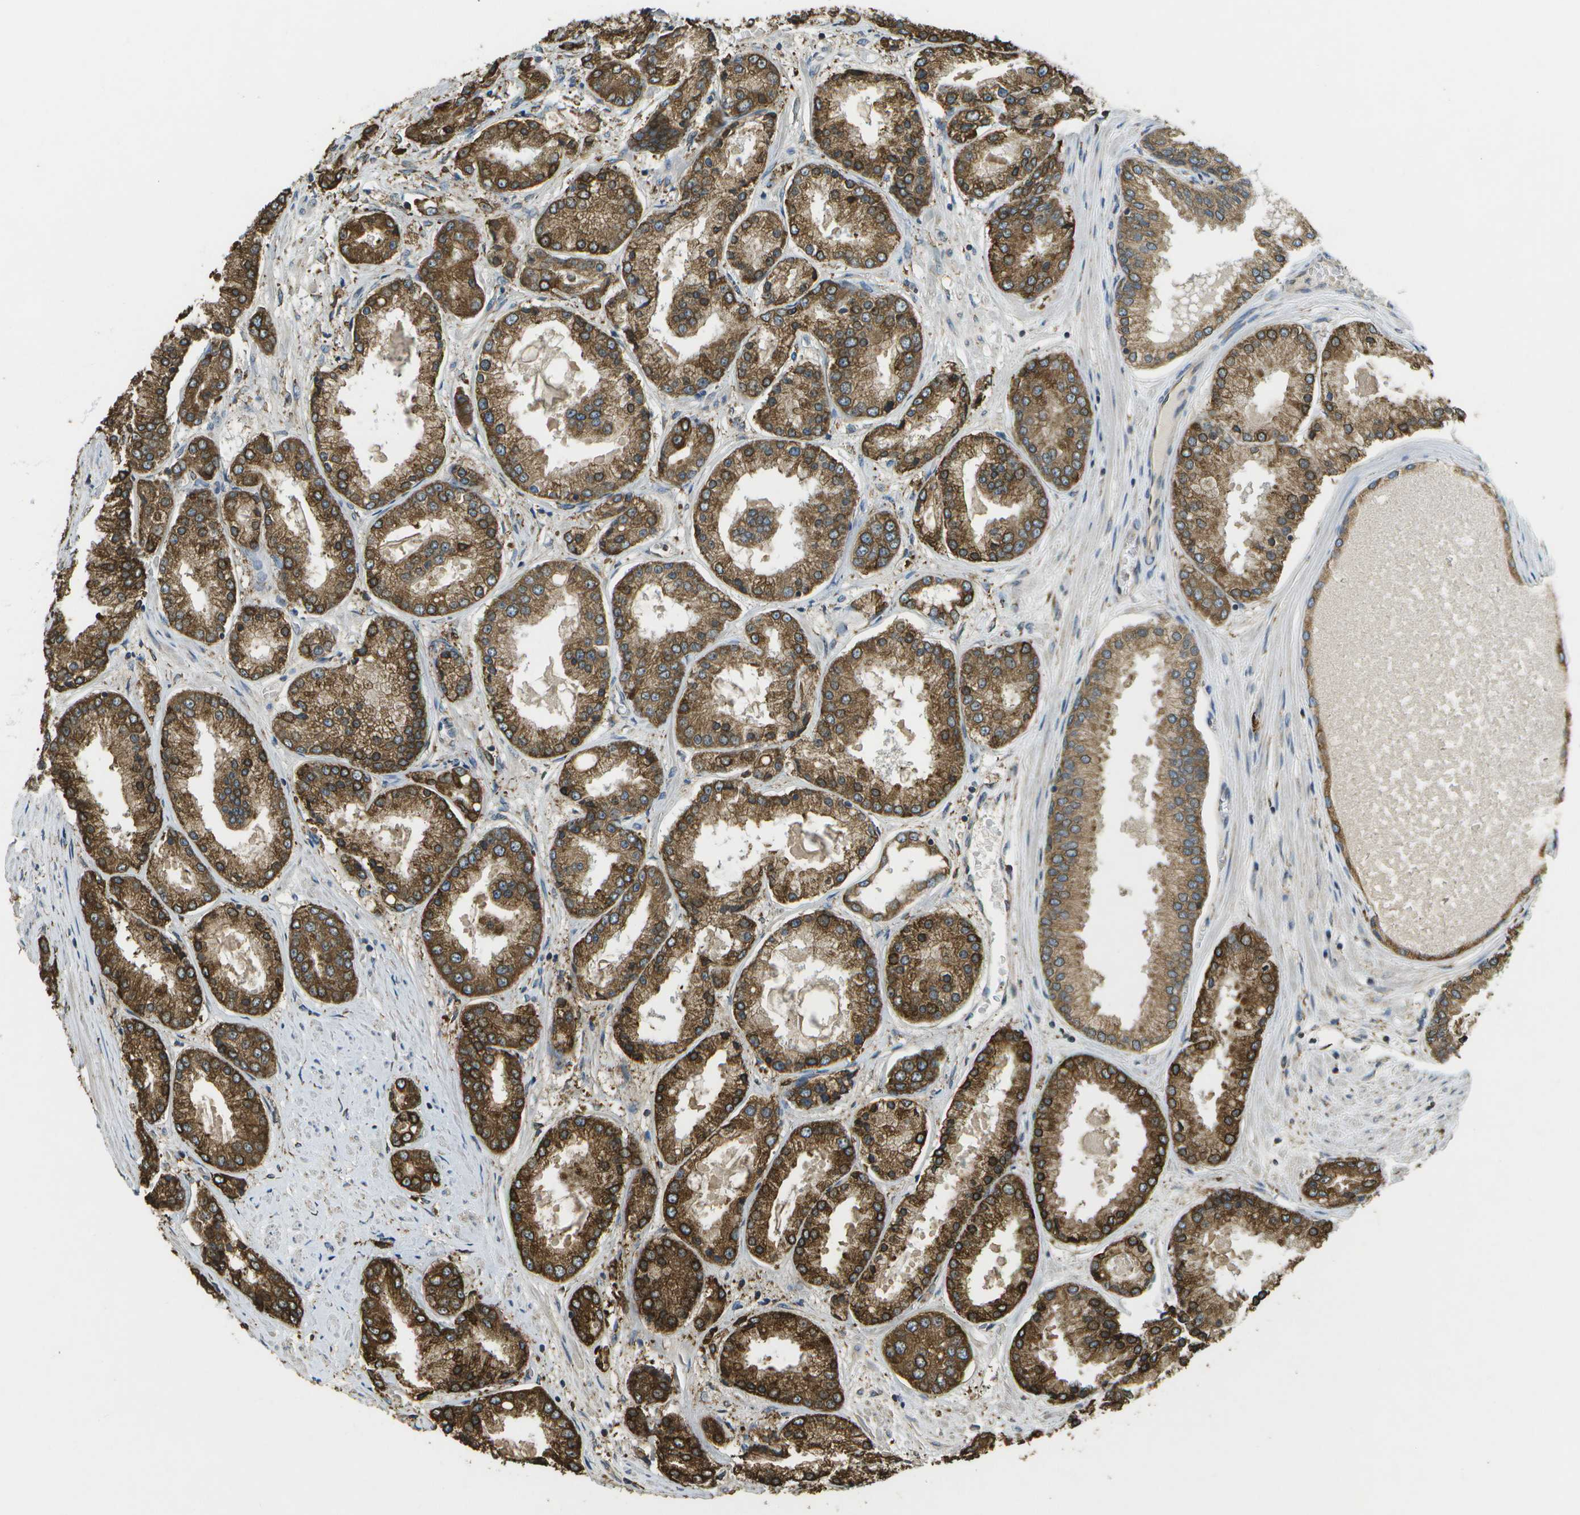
{"staining": {"intensity": "strong", "quantity": ">75%", "location": "cytoplasmic/membranous"}, "tissue": "prostate cancer", "cell_type": "Tumor cells", "image_type": "cancer", "snomed": [{"axis": "morphology", "description": "Adenocarcinoma, High grade"}, {"axis": "topography", "description": "Prostate"}], "caption": "The micrograph reveals immunohistochemical staining of high-grade adenocarcinoma (prostate). There is strong cytoplasmic/membranous positivity is appreciated in approximately >75% of tumor cells.", "gene": "PDIA4", "patient": {"sex": "male", "age": 59}}